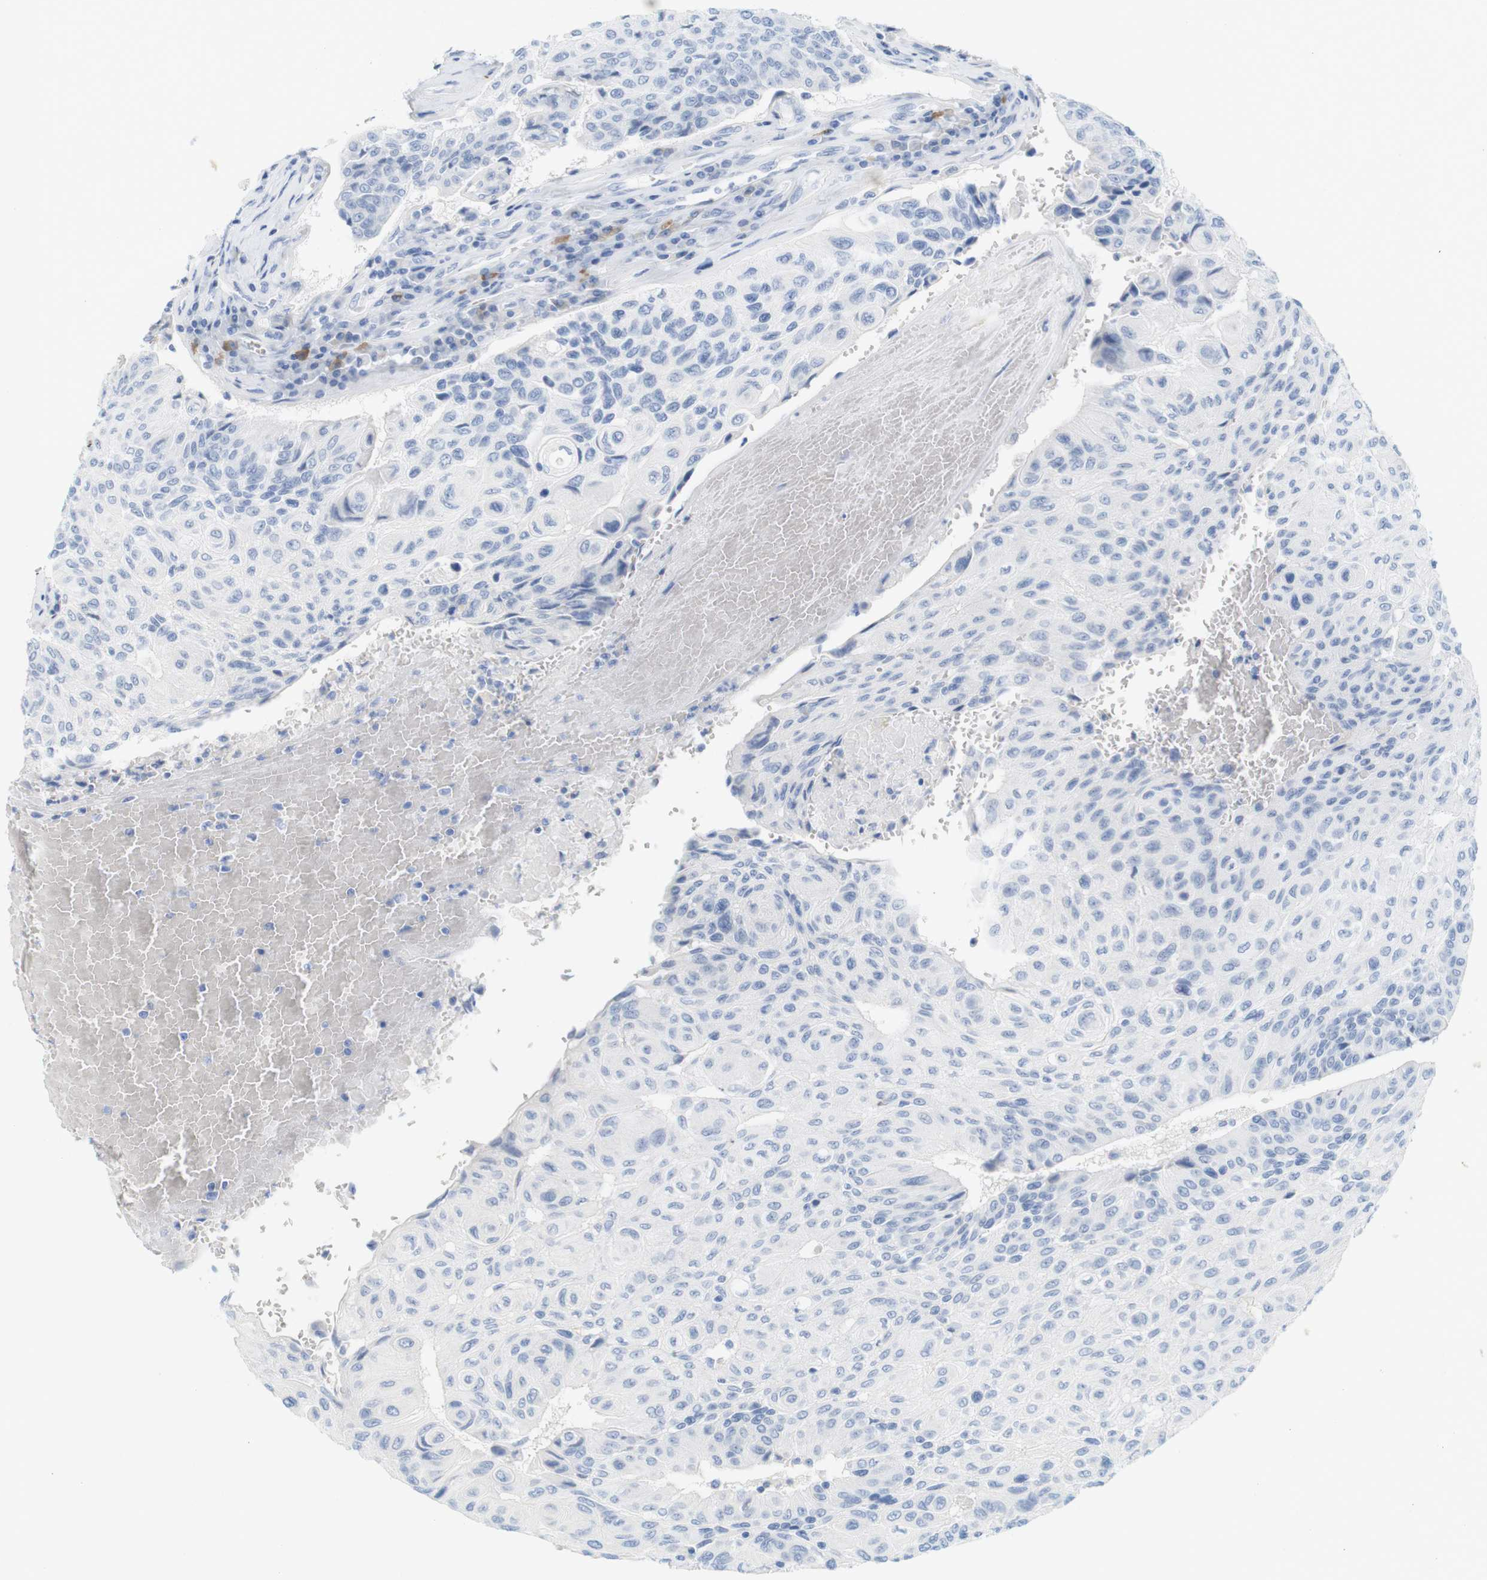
{"staining": {"intensity": "negative", "quantity": "none", "location": "none"}, "tissue": "urothelial cancer", "cell_type": "Tumor cells", "image_type": "cancer", "snomed": [{"axis": "morphology", "description": "Urothelial carcinoma, High grade"}, {"axis": "topography", "description": "Urinary bladder"}], "caption": "A histopathology image of human urothelial carcinoma (high-grade) is negative for staining in tumor cells. Brightfield microscopy of IHC stained with DAB (3,3'-diaminobenzidine) (brown) and hematoxylin (blue), captured at high magnification.", "gene": "RGS9", "patient": {"sex": "male", "age": 66}}